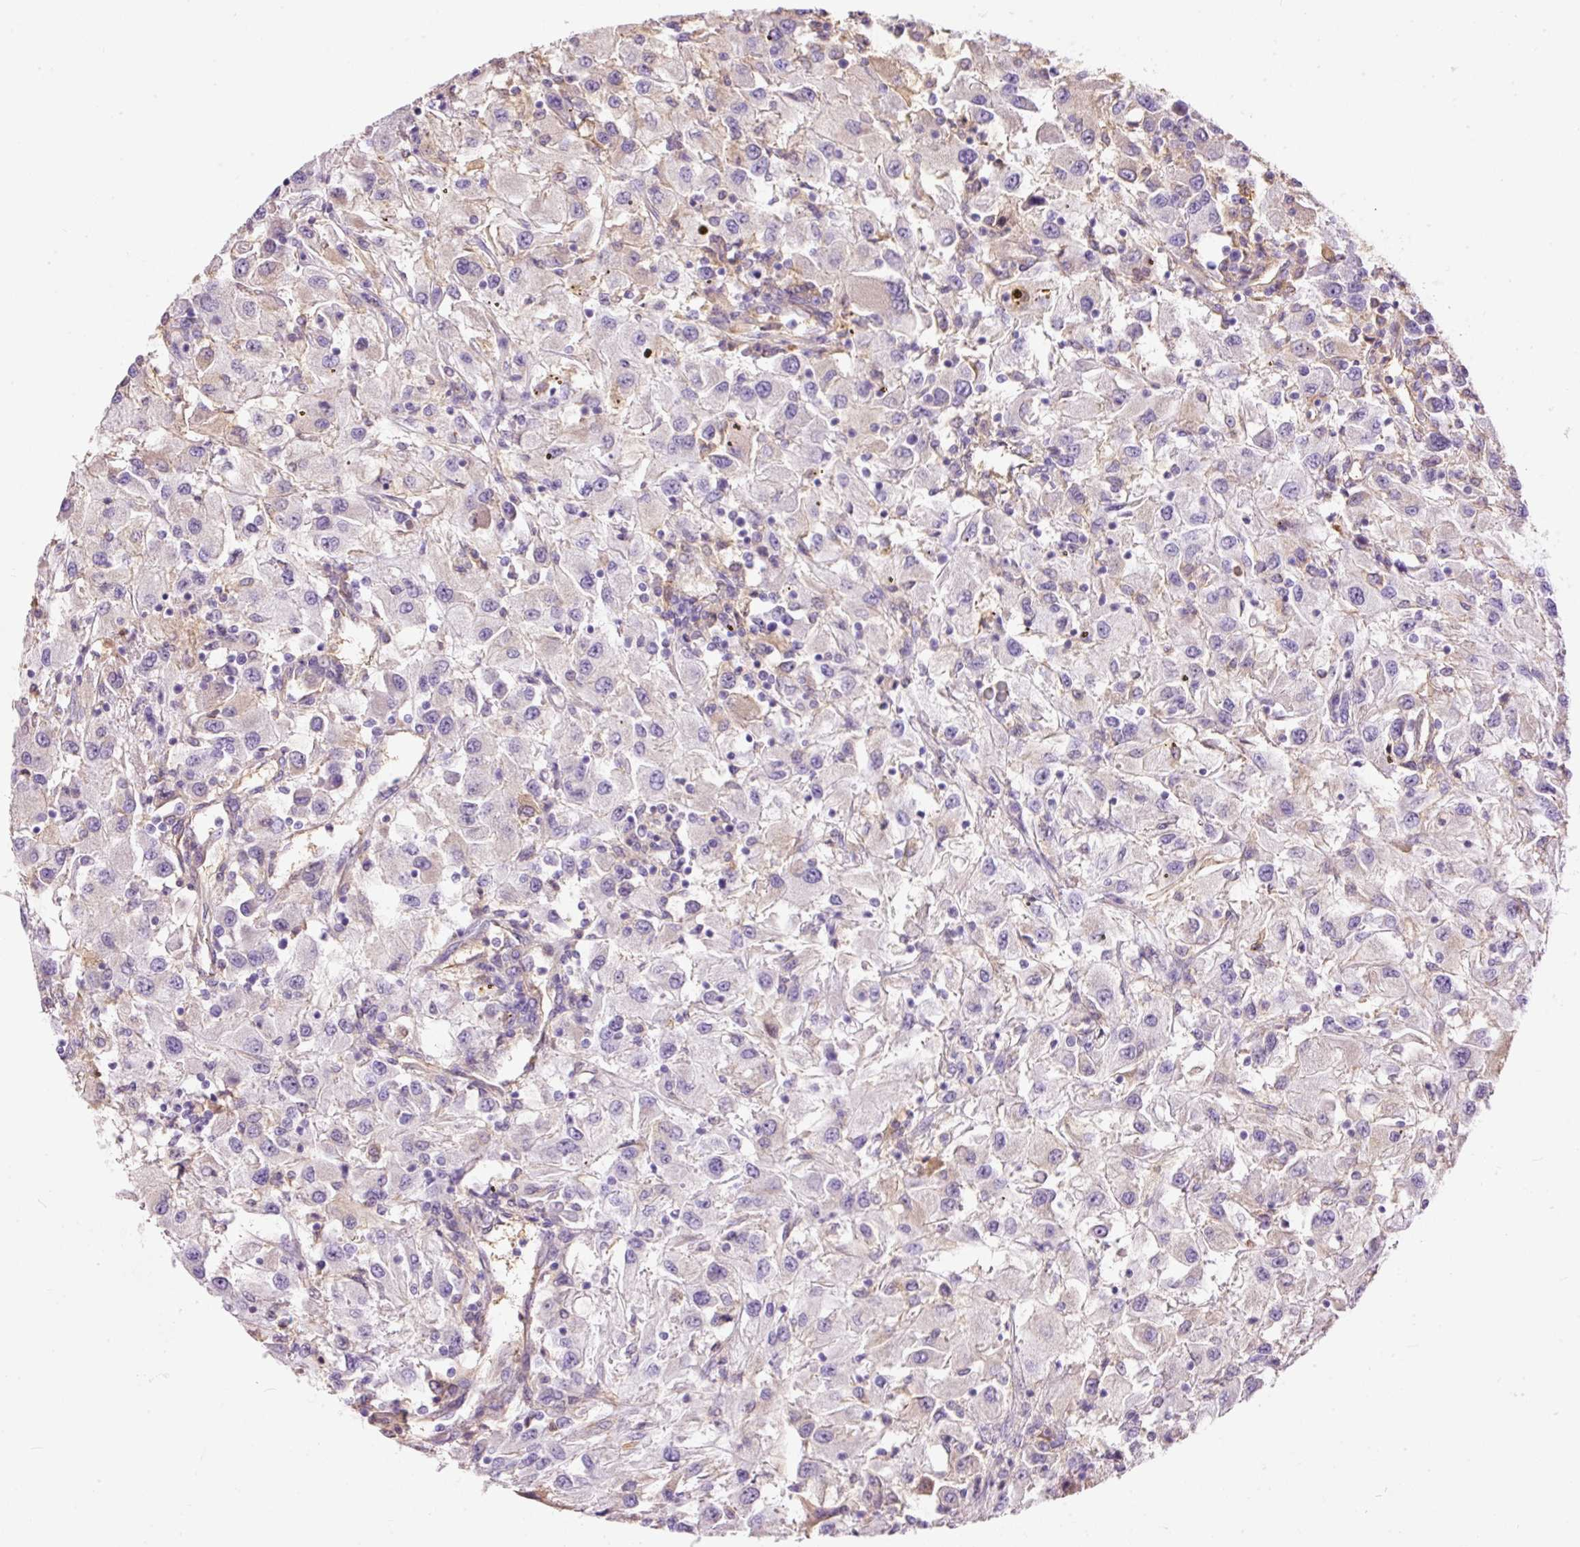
{"staining": {"intensity": "weak", "quantity": "<25%", "location": "cytoplasmic/membranous"}, "tissue": "renal cancer", "cell_type": "Tumor cells", "image_type": "cancer", "snomed": [{"axis": "morphology", "description": "Adenocarcinoma, NOS"}, {"axis": "topography", "description": "Kidney"}], "caption": "Image shows no protein positivity in tumor cells of renal adenocarcinoma tissue.", "gene": "IL10RB", "patient": {"sex": "female", "age": 67}}